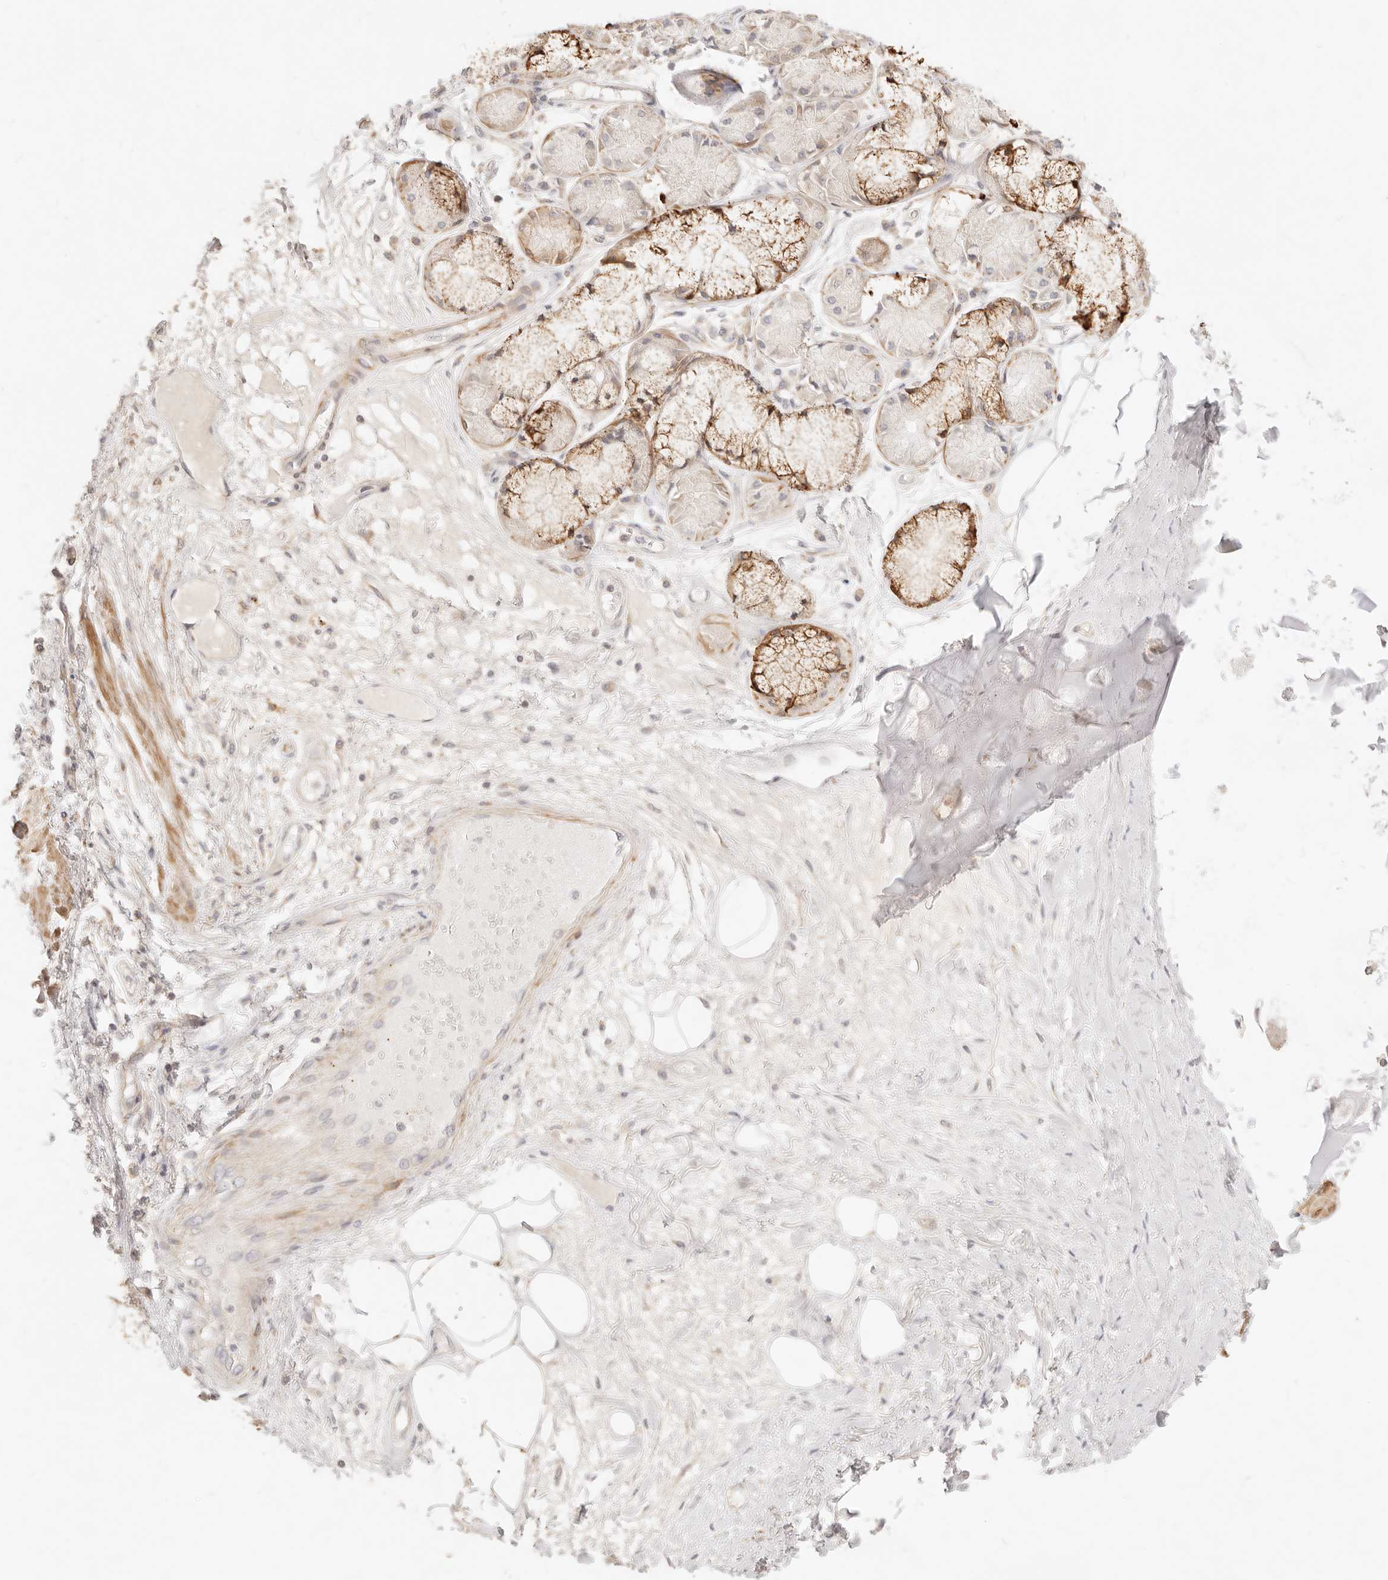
{"staining": {"intensity": "weak", "quantity": "<25%", "location": "cytoplasmic/membranous"}, "tissue": "adipose tissue", "cell_type": "Adipocytes", "image_type": "normal", "snomed": [{"axis": "morphology", "description": "Normal tissue, NOS"}, {"axis": "topography", "description": "Bronchus"}], "caption": "An immunohistochemistry (IHC) micrograph of benign adipose tissue is shown. There is no staining in adipocytes of adipose tissue.", "gene": "RUBCNL", "patient": {"sex": "male", "age": 66}}